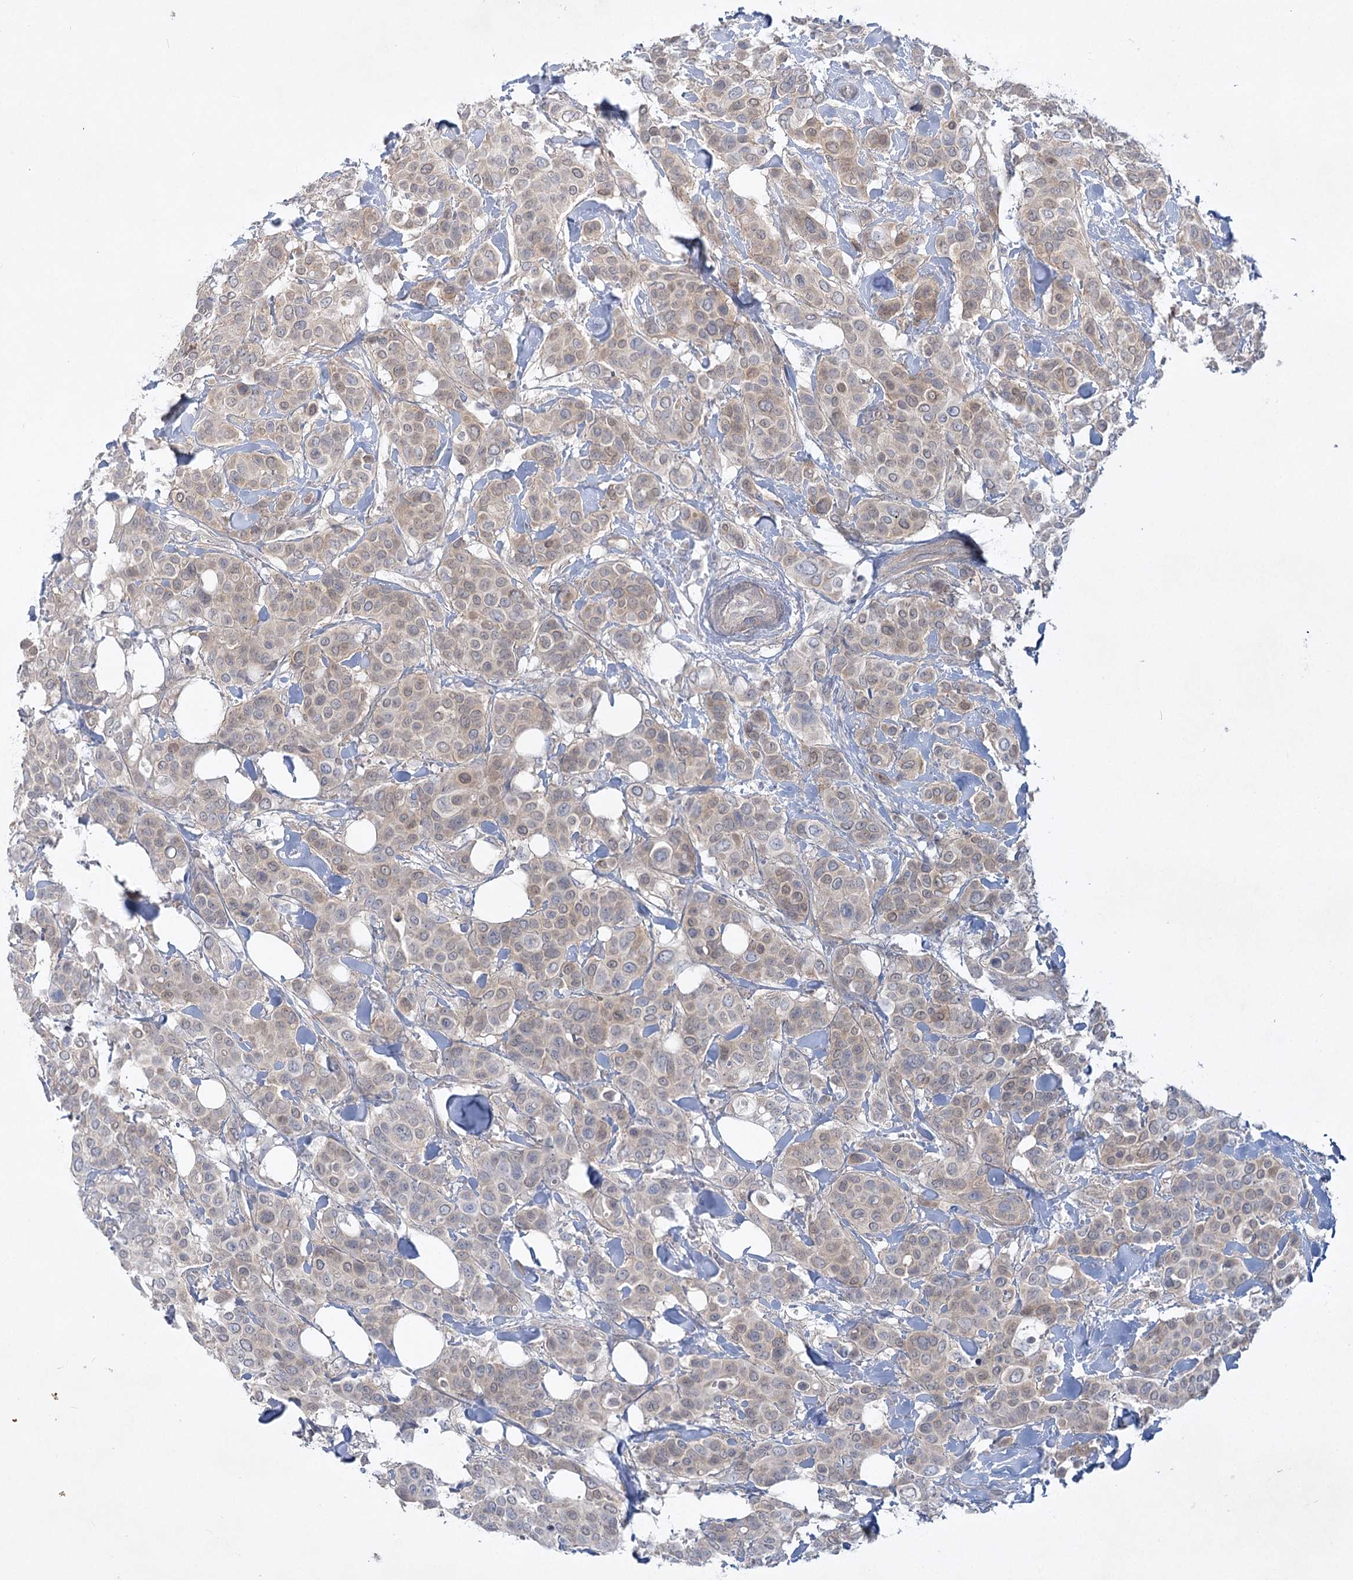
{"staining": {"intensity": "negative", "quantity": "none", "location": "none"}, "tissue": "breast cancer", "cell_type": "Tumor cells", "image_type": "cancer", "snomed": [{"axis": "morphology", "description": "Lobular carcinoma"}, {"axis": "topography", "description": "Breast"}], "caption": "Breast lobular carcinoma was stained to show a protein in brown. There is no significant expression in tumor cells.", "gene": "AAMDC", "patient": {"sex": "female", "age": 51}}